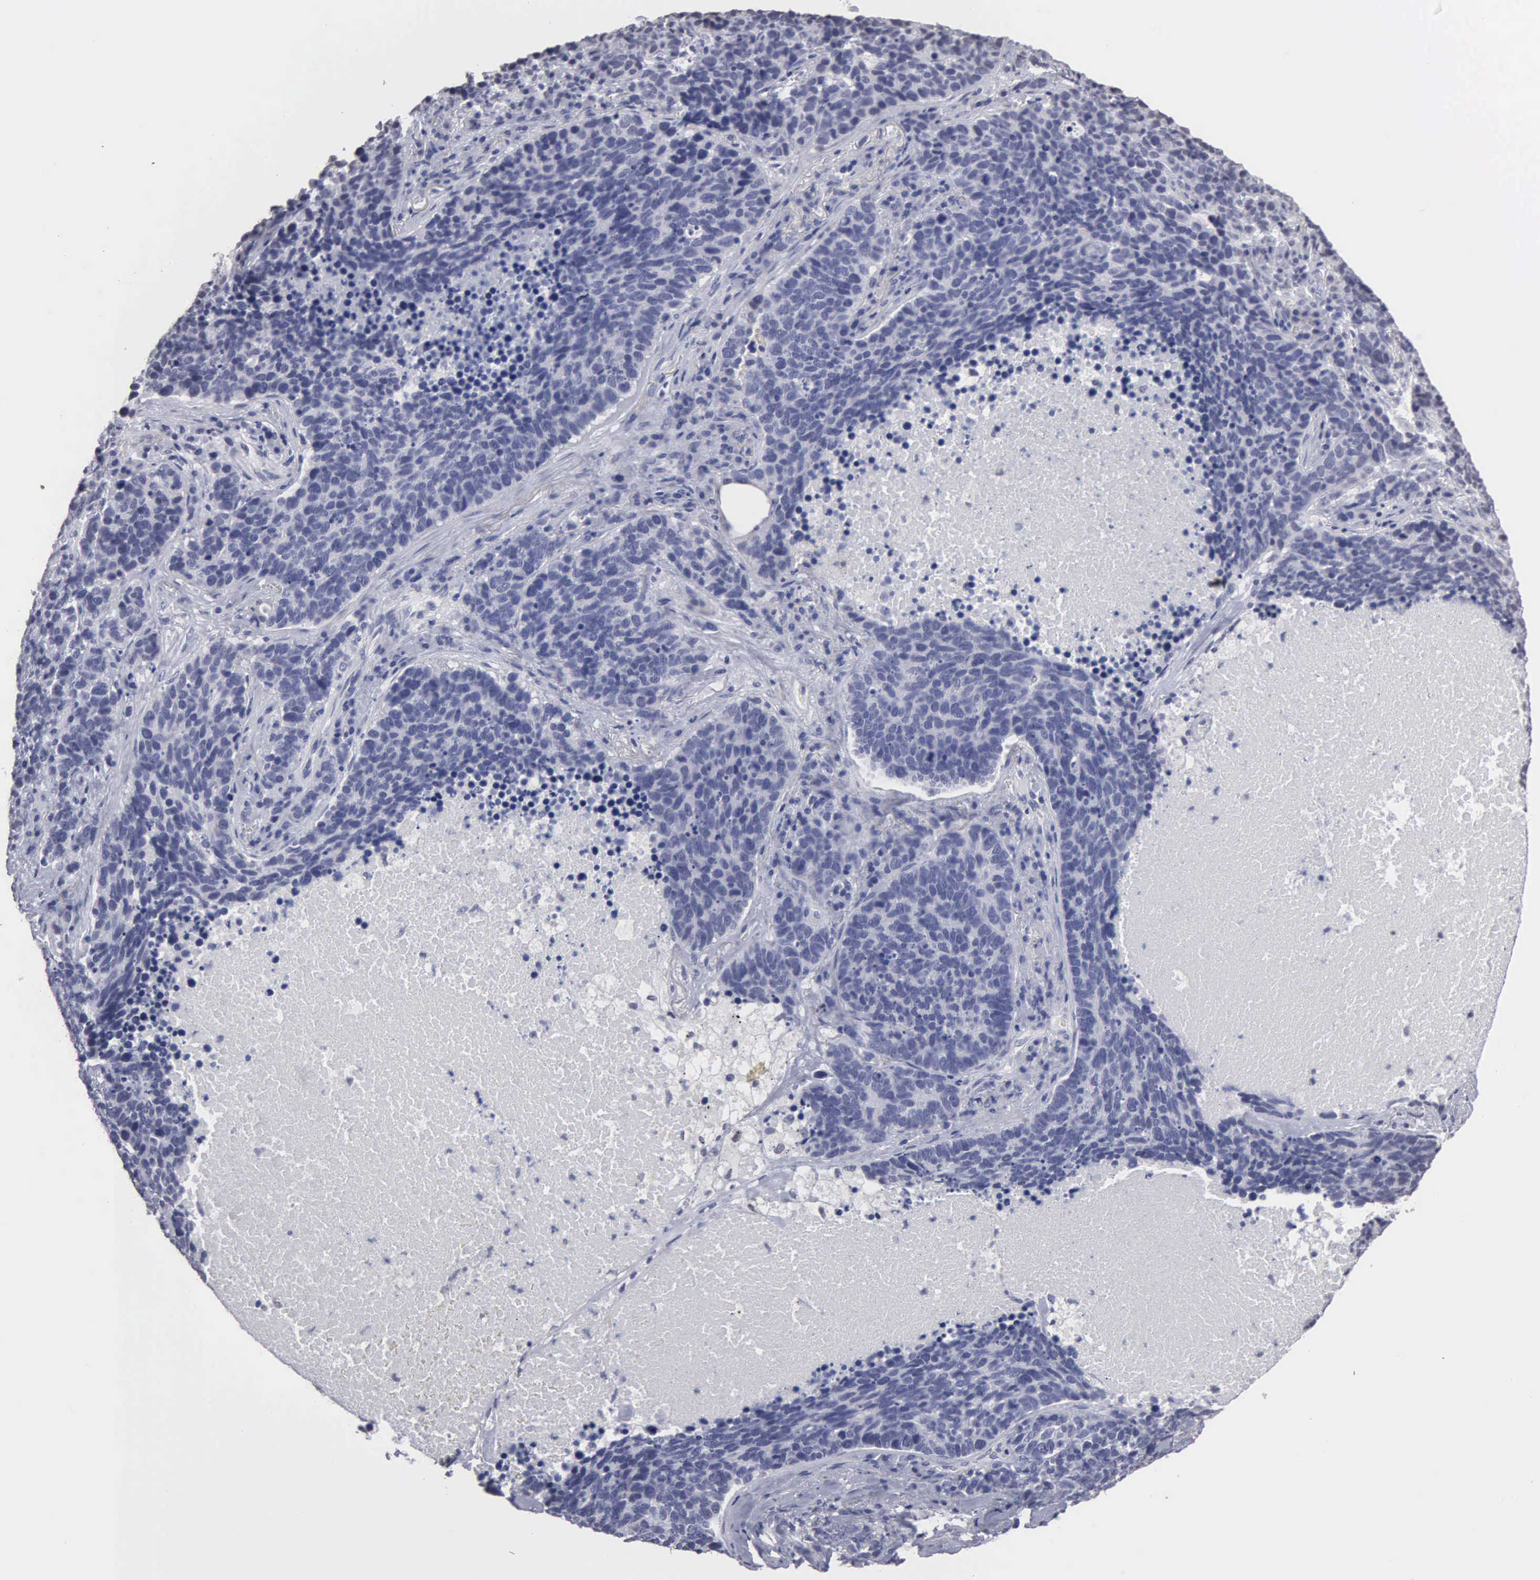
{"staining": {"intensity": "negative", "quantity": "none", "location": "none"}, "tissue": "lung cancer", "cell_type": "Tumor cells", "image_type": "cancer", "snomed": [{"axis": "morphology", "description": "Neoplasm, malignant, NOS"}, {"axis": "topography", "description": "Lung"}], "caption": "Lung cancer (neoplasm (malignant)) was stained to show a protein in brown. There is no significant staining in tumor cells.", "gene": "UPB1", "patient": {"sex": "female", "age": 75}}